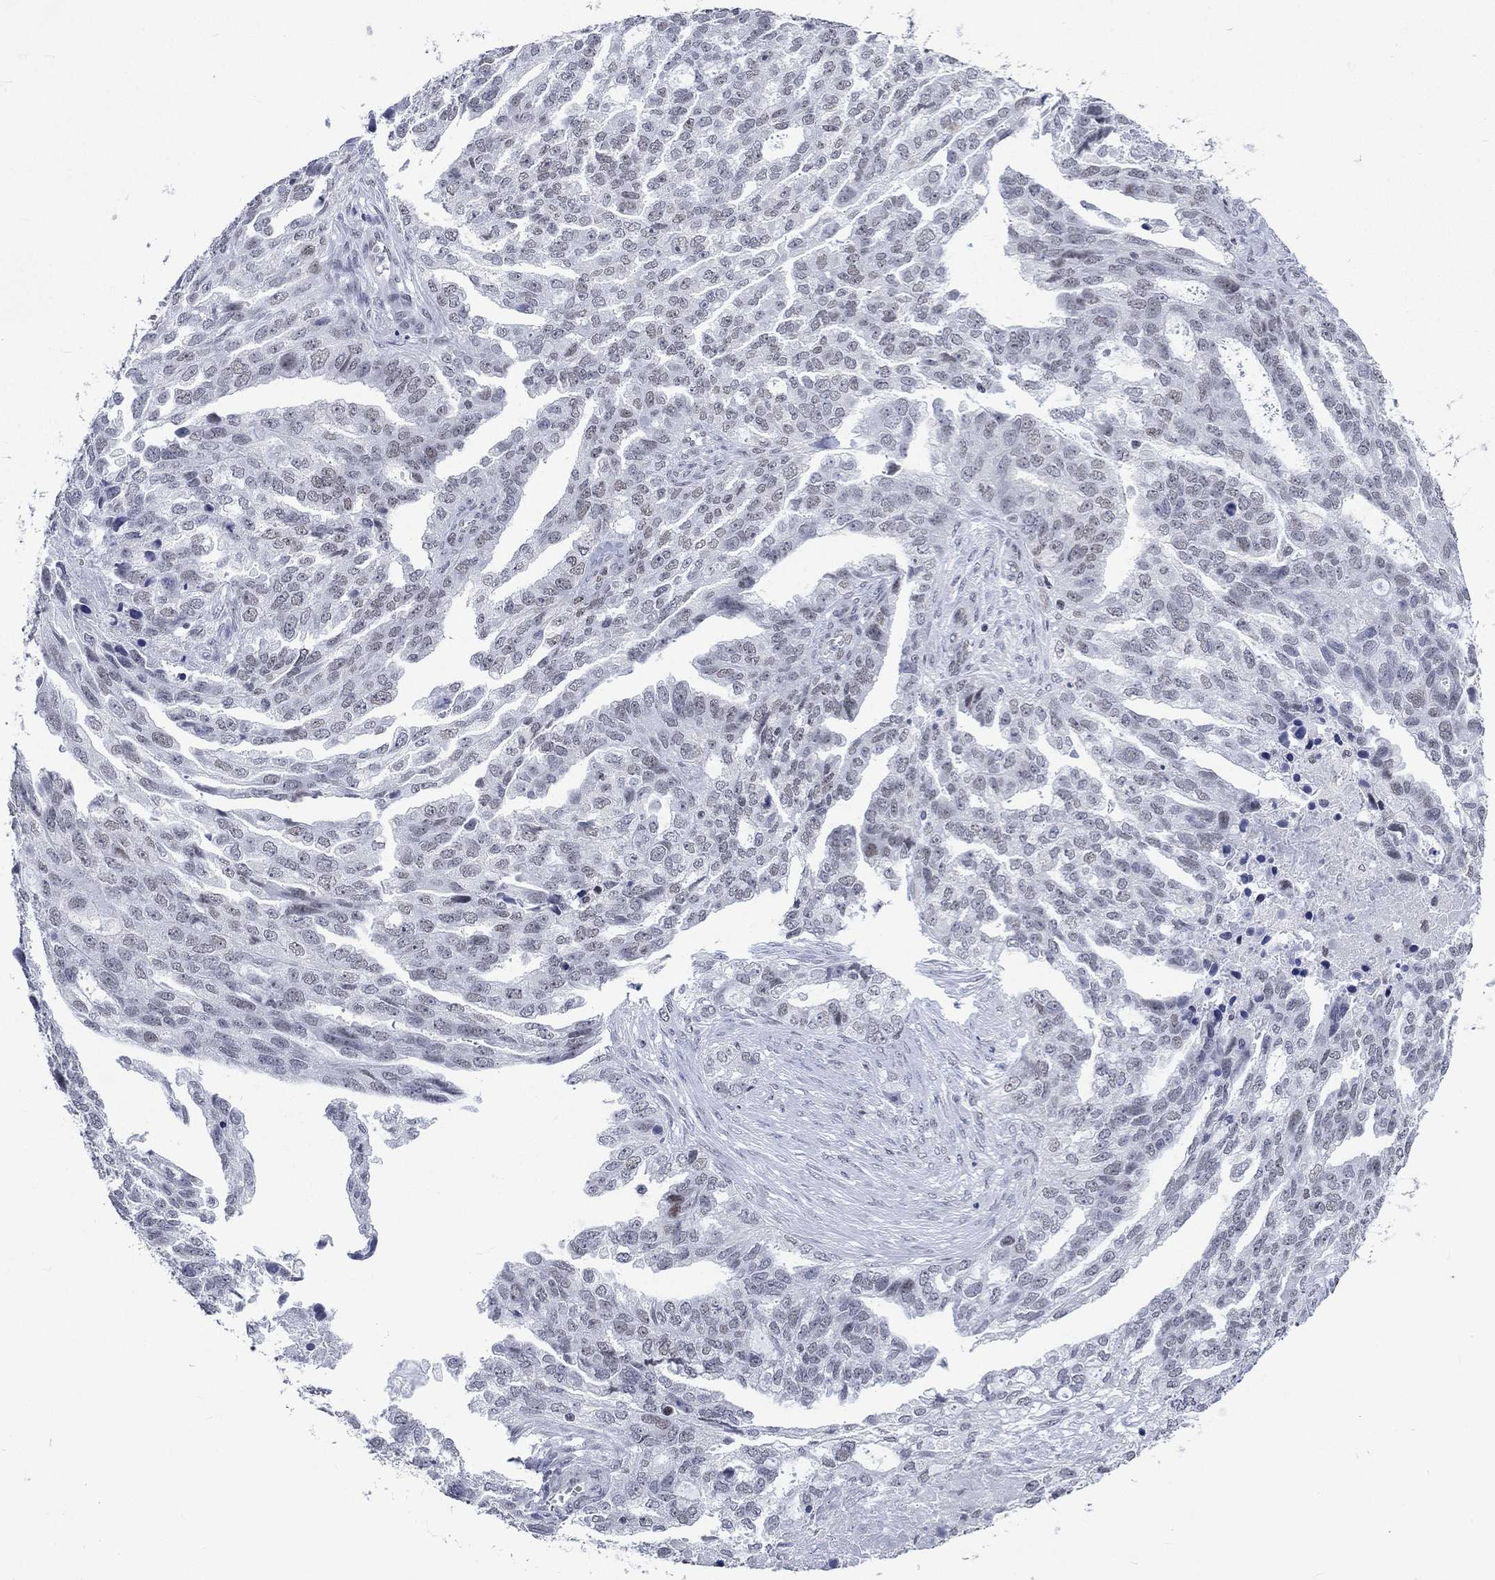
{"staining": {"intensity": "negative", "quantity": "none", "location": "none"}, "tissue": "ovarian cancer", "cell_type": "Tumor cells", "image_type": "cancer", "snomed": [{"axis": "morphology", "description": "Cystadenocarcinoma, serous, NOS"}, {"axis": "topography", "description": "Ovary"}], "caption": "Histopathology image shows no protein staining in tumor cells of ovarian cancer (serous cystadenocarcinoma) tissue. Brightfield microscopy of immunohistochemistry stained with DAB (brown) and hematoxylin (blue), captured at high magnification.", "gene": "HCFC1", "patient": {"sex": "female", "age": 51}}